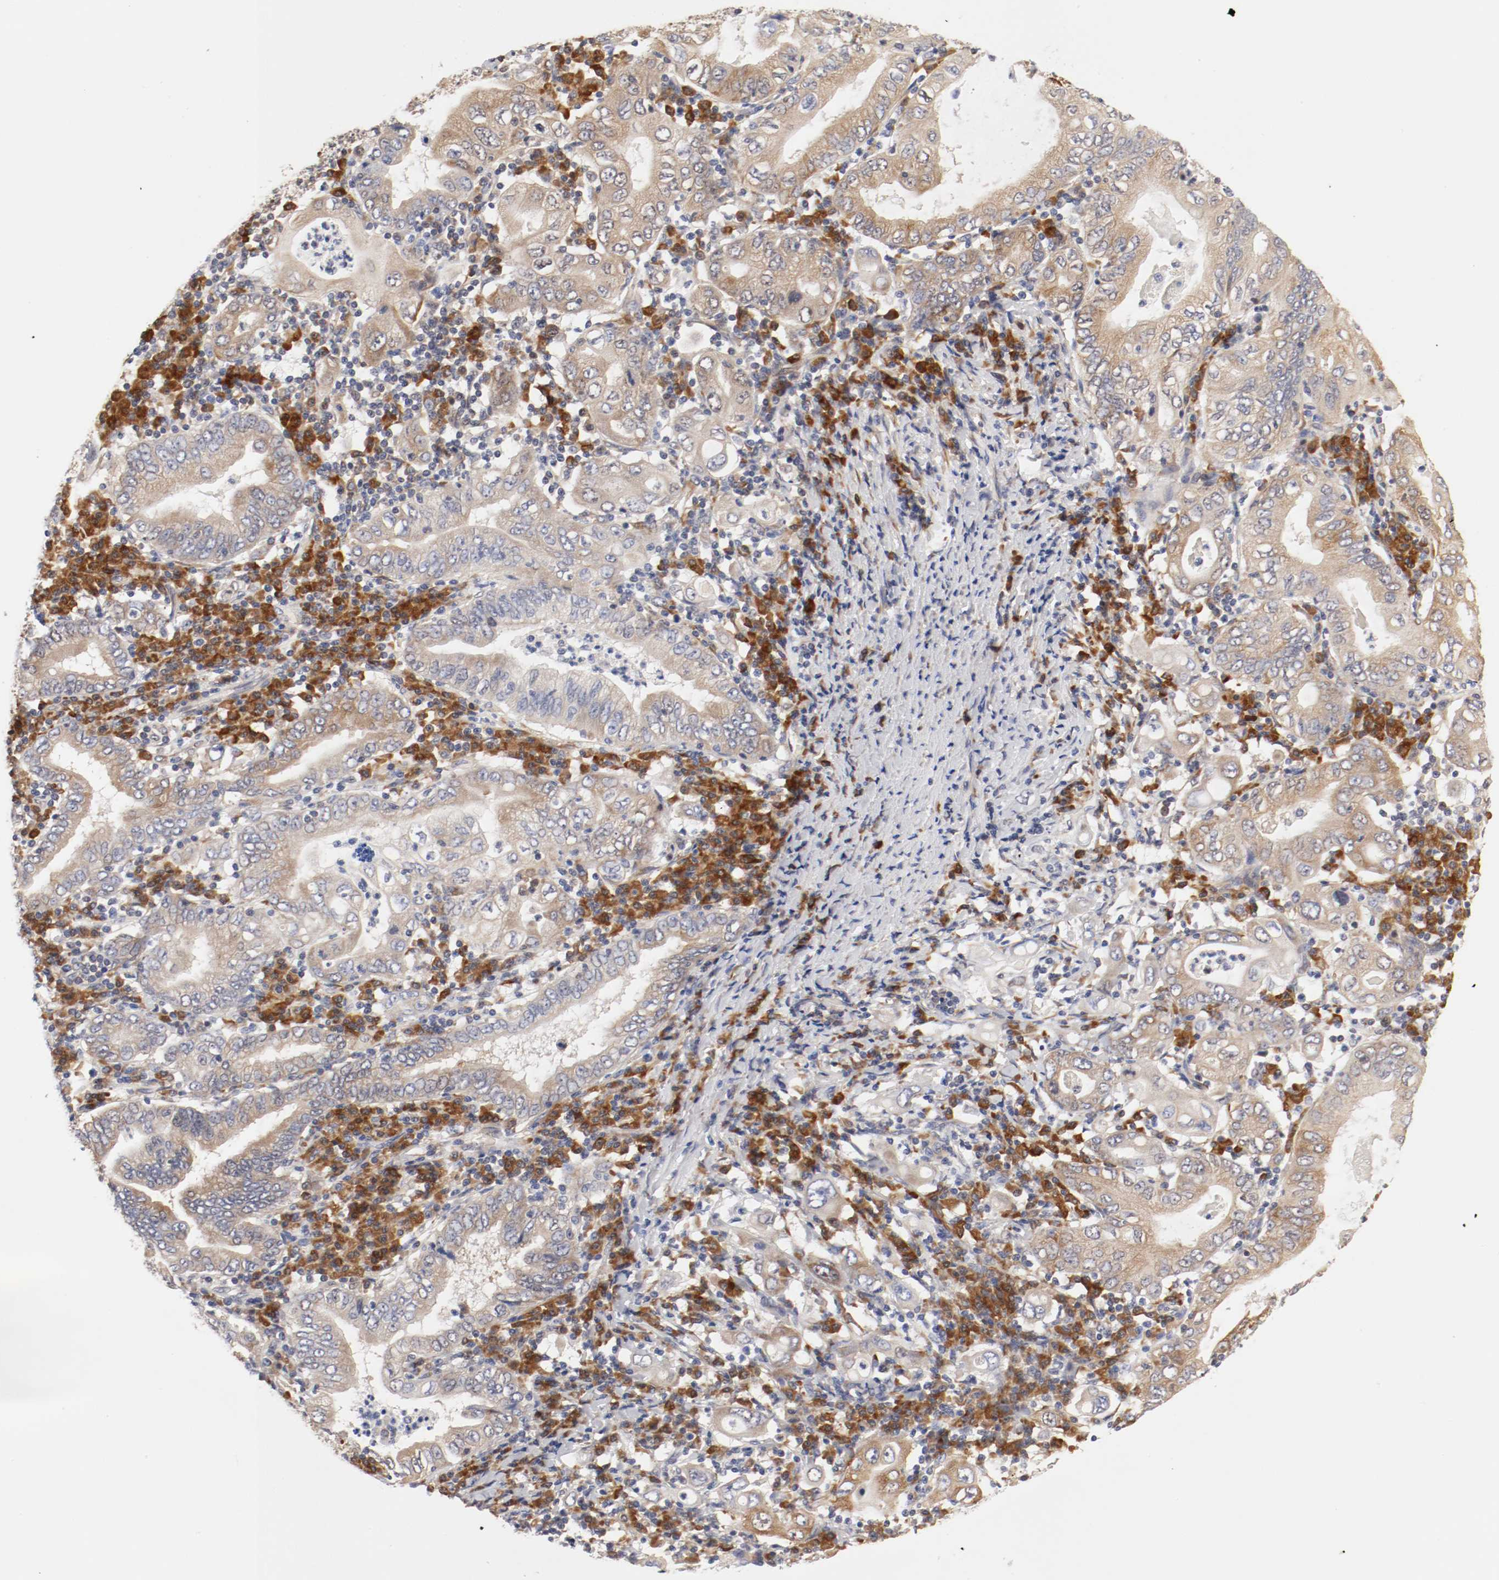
{"staining": {"intensity": "weak", "quantity": ">75%", "location": "cytoplasmic/membranous"}, "tissue": "stomach cancer", "cell_type": "Tumor cells", "image_type": "cancer", "snomed": [{"axis": "morphology", "description": "Normal tissue, NOS"}, {"axis": "morphology", "description": "Adenocarcinoma, NOS"}, {"axis": "topography", "description": "Esophagus"}, {"axis": "topography", "description": "Stomach, upper"}, {"axis": "topography", "description": "Peripheral nerve tissue"}], "caption": "Brown immunohistochemical staining in human stomach adenocarcinoma shows weak cytoplasmic/membranous staining in approximately >75% of tumor cells.", "gene": "FKBP3", "patient": {"sex": "male", "age": 62}}